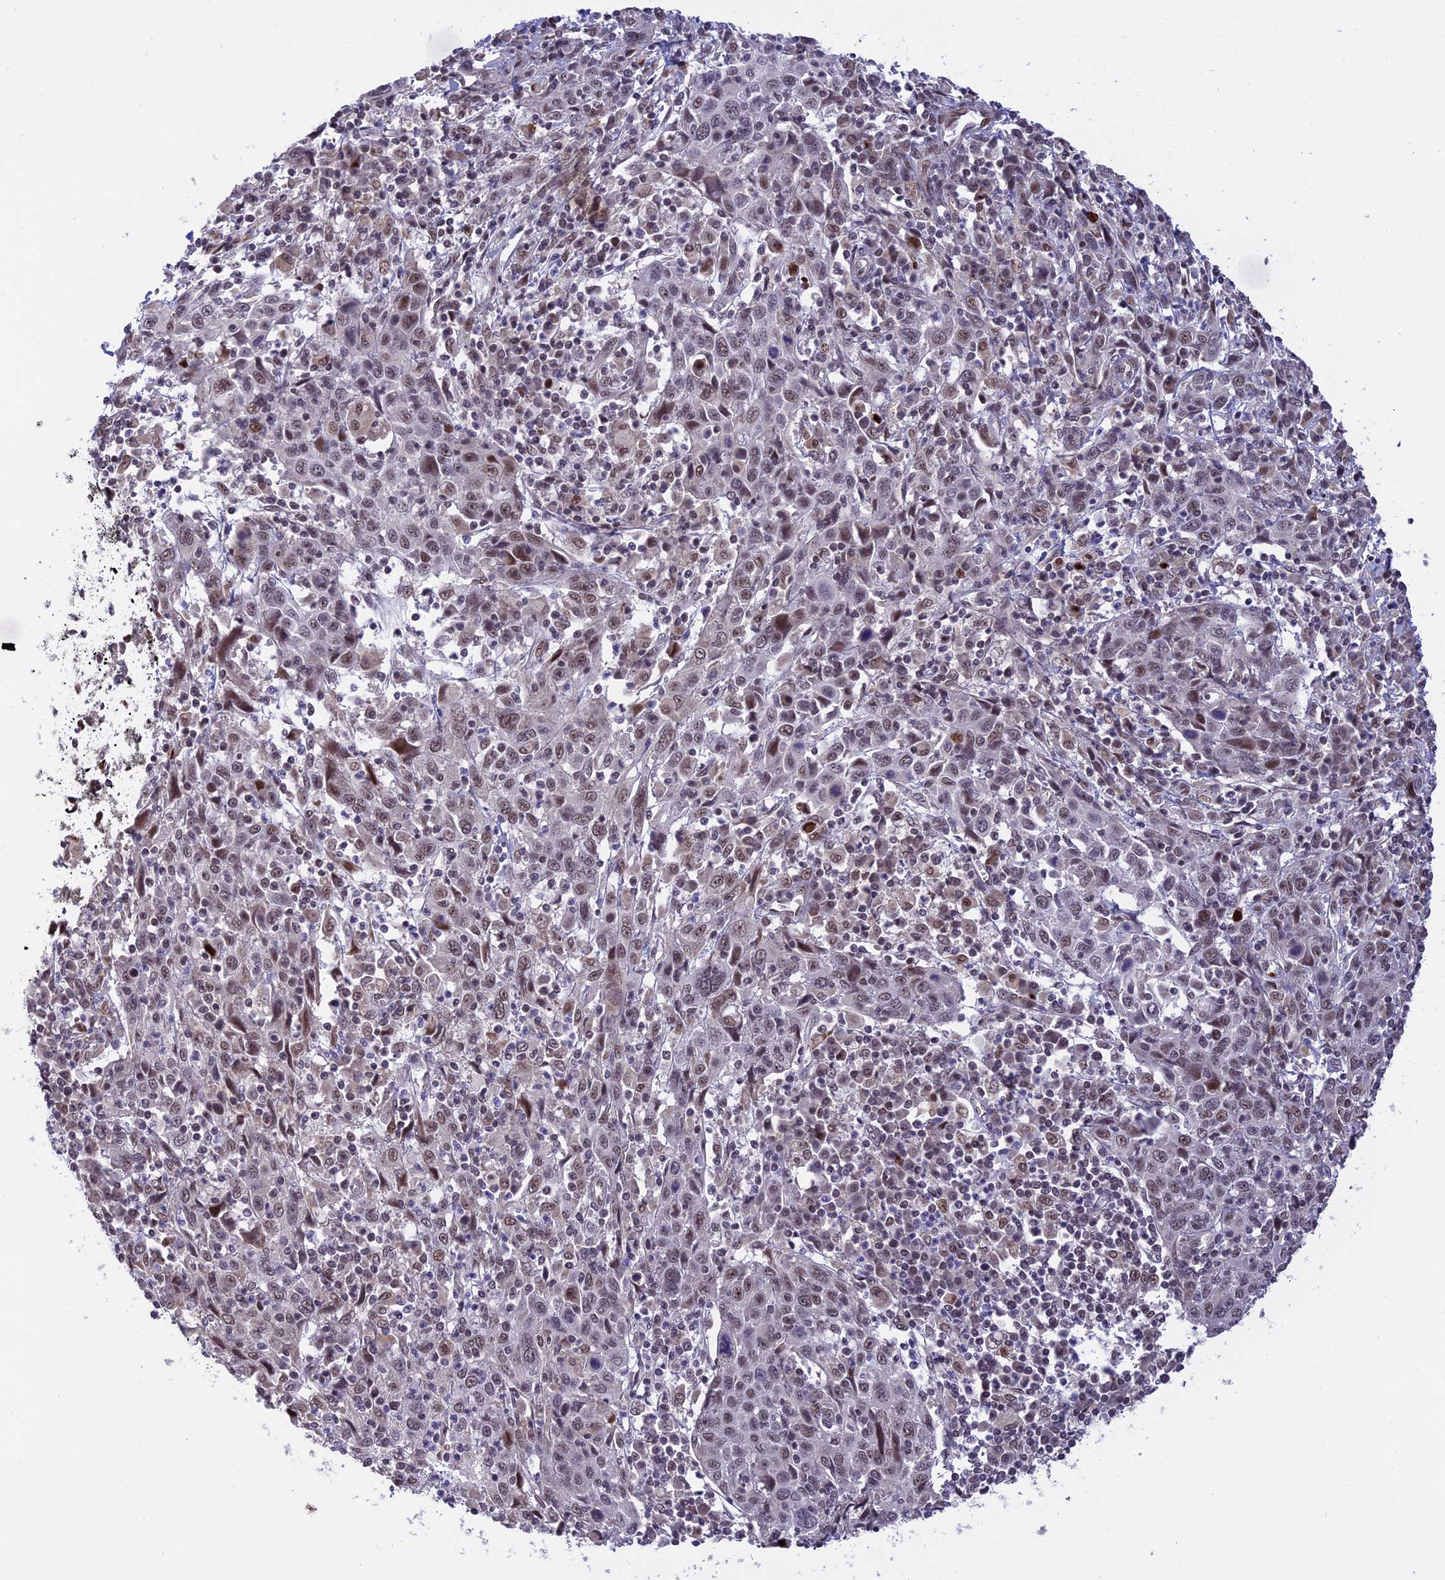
{"staining": {"intensity": "weak", "quantity": ">75%", "location": "nuclear"}, "tissue": "cervical cancer", "cell_type": "Tumor cells", "image_type": "cancer", "snomed": [{"axis": "morphology", "description": "Squamous cell carcinoma, NOS"}, {"axis": "topography", "description": "Cervix"}], "caption": "Cervical squamous cell carcinoma stained for a protein (brown) reveals weak nuclear positive positivity in about >75% of tumor cells.", "gene": "POLR2C", "patient": {"sex": "female", "age": 46}}